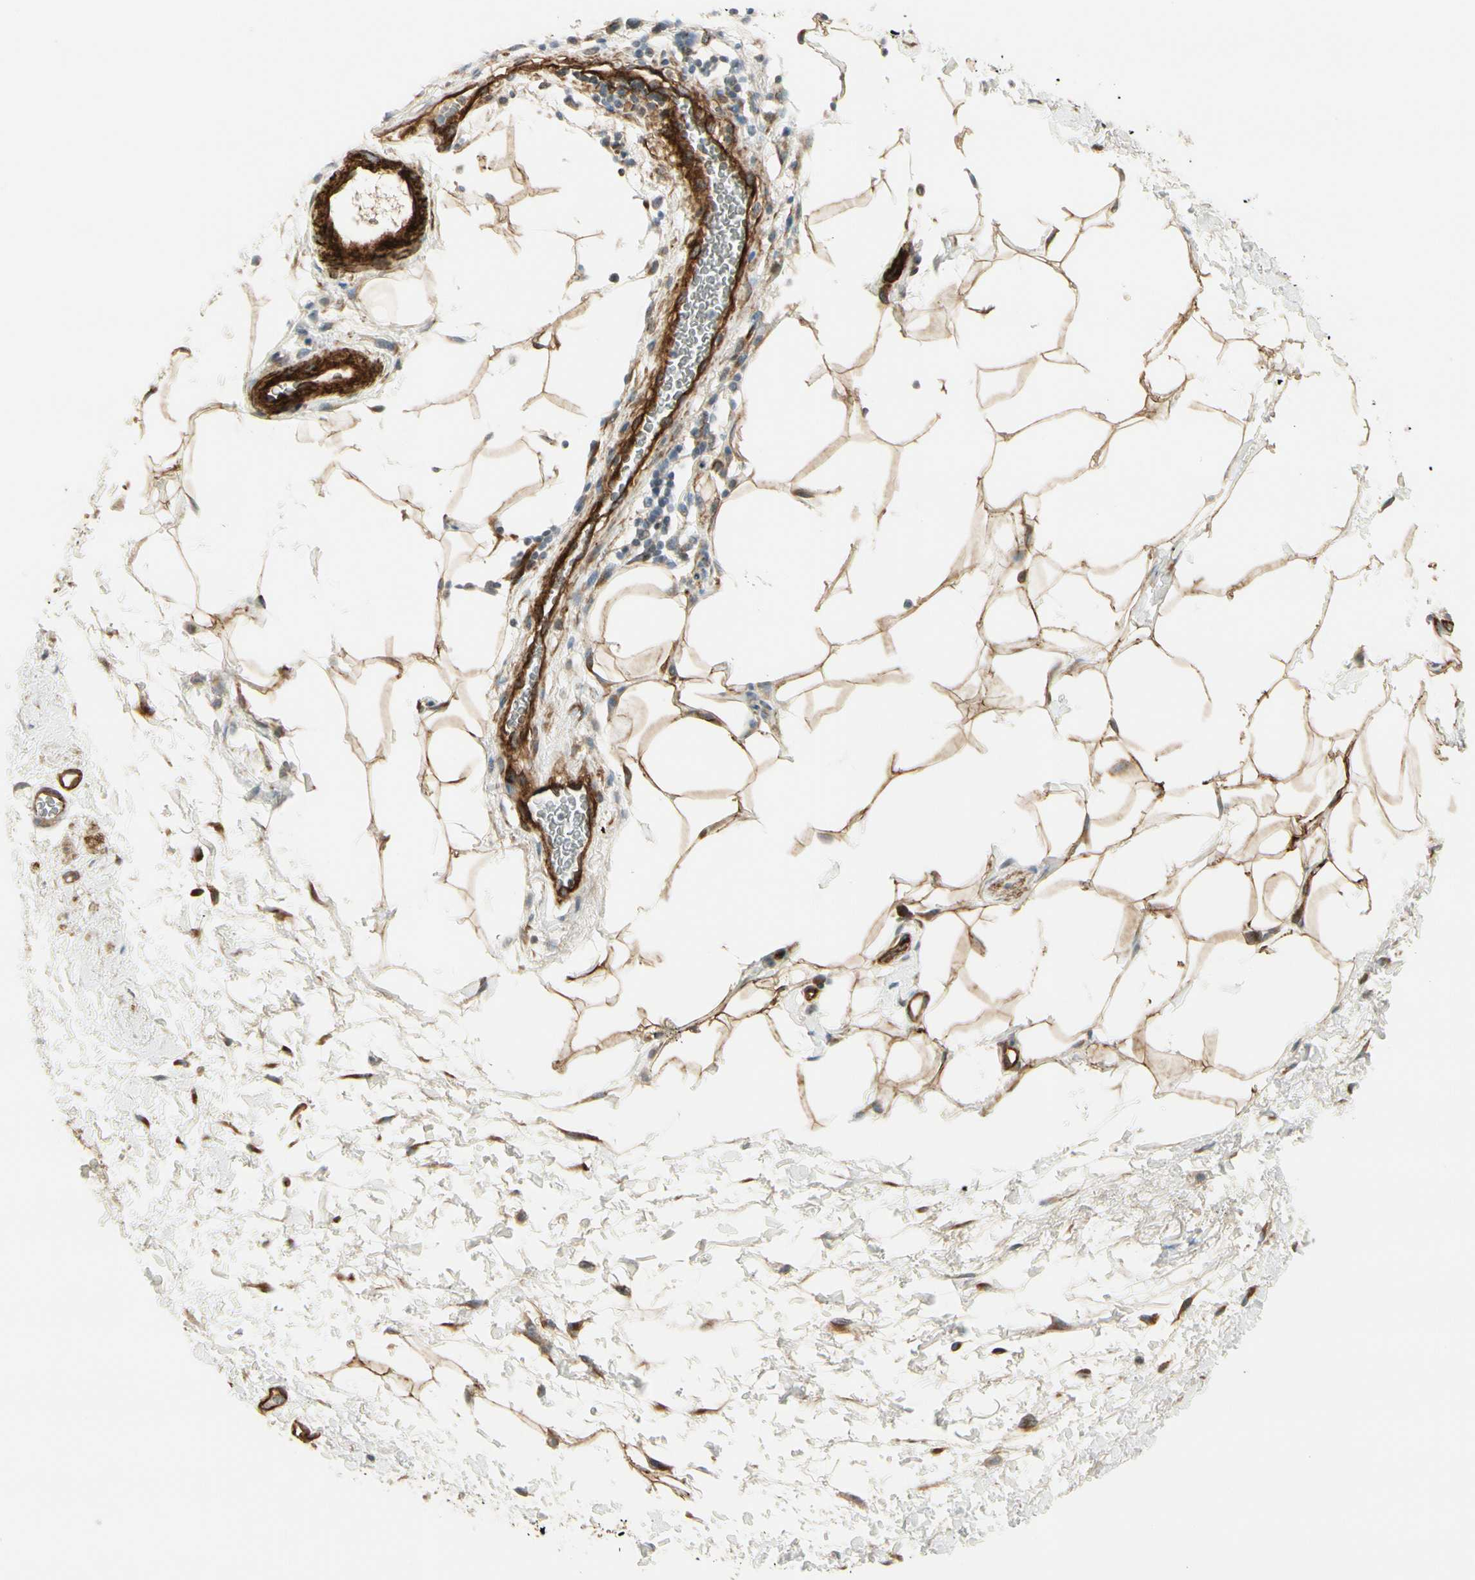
{"staining": {"intensity": "strong", "quantity": ">75%", "location": "cytoplasmic/membranous"}, "tissue": "adipose tissue", "cell_type": "Adipocytes", "image_type": "normal", "snomed": [{"axis": "morphology", "description": "Normal tissue, NOS"}, {"axis": "topography", "description": "Soft tissue"}, {"axis": "topography", "description": "Peripheral nerve tissue"}], "caption": "High-power microscopy captured an immunohistochemistry photomicrograph of normal adipose tissue, revealing strong cytoplasmic/membranous positivity in approximately >75% of adipocytes.", "gene": "MCAM", "patient": {"sex": "female", "age": 71}}